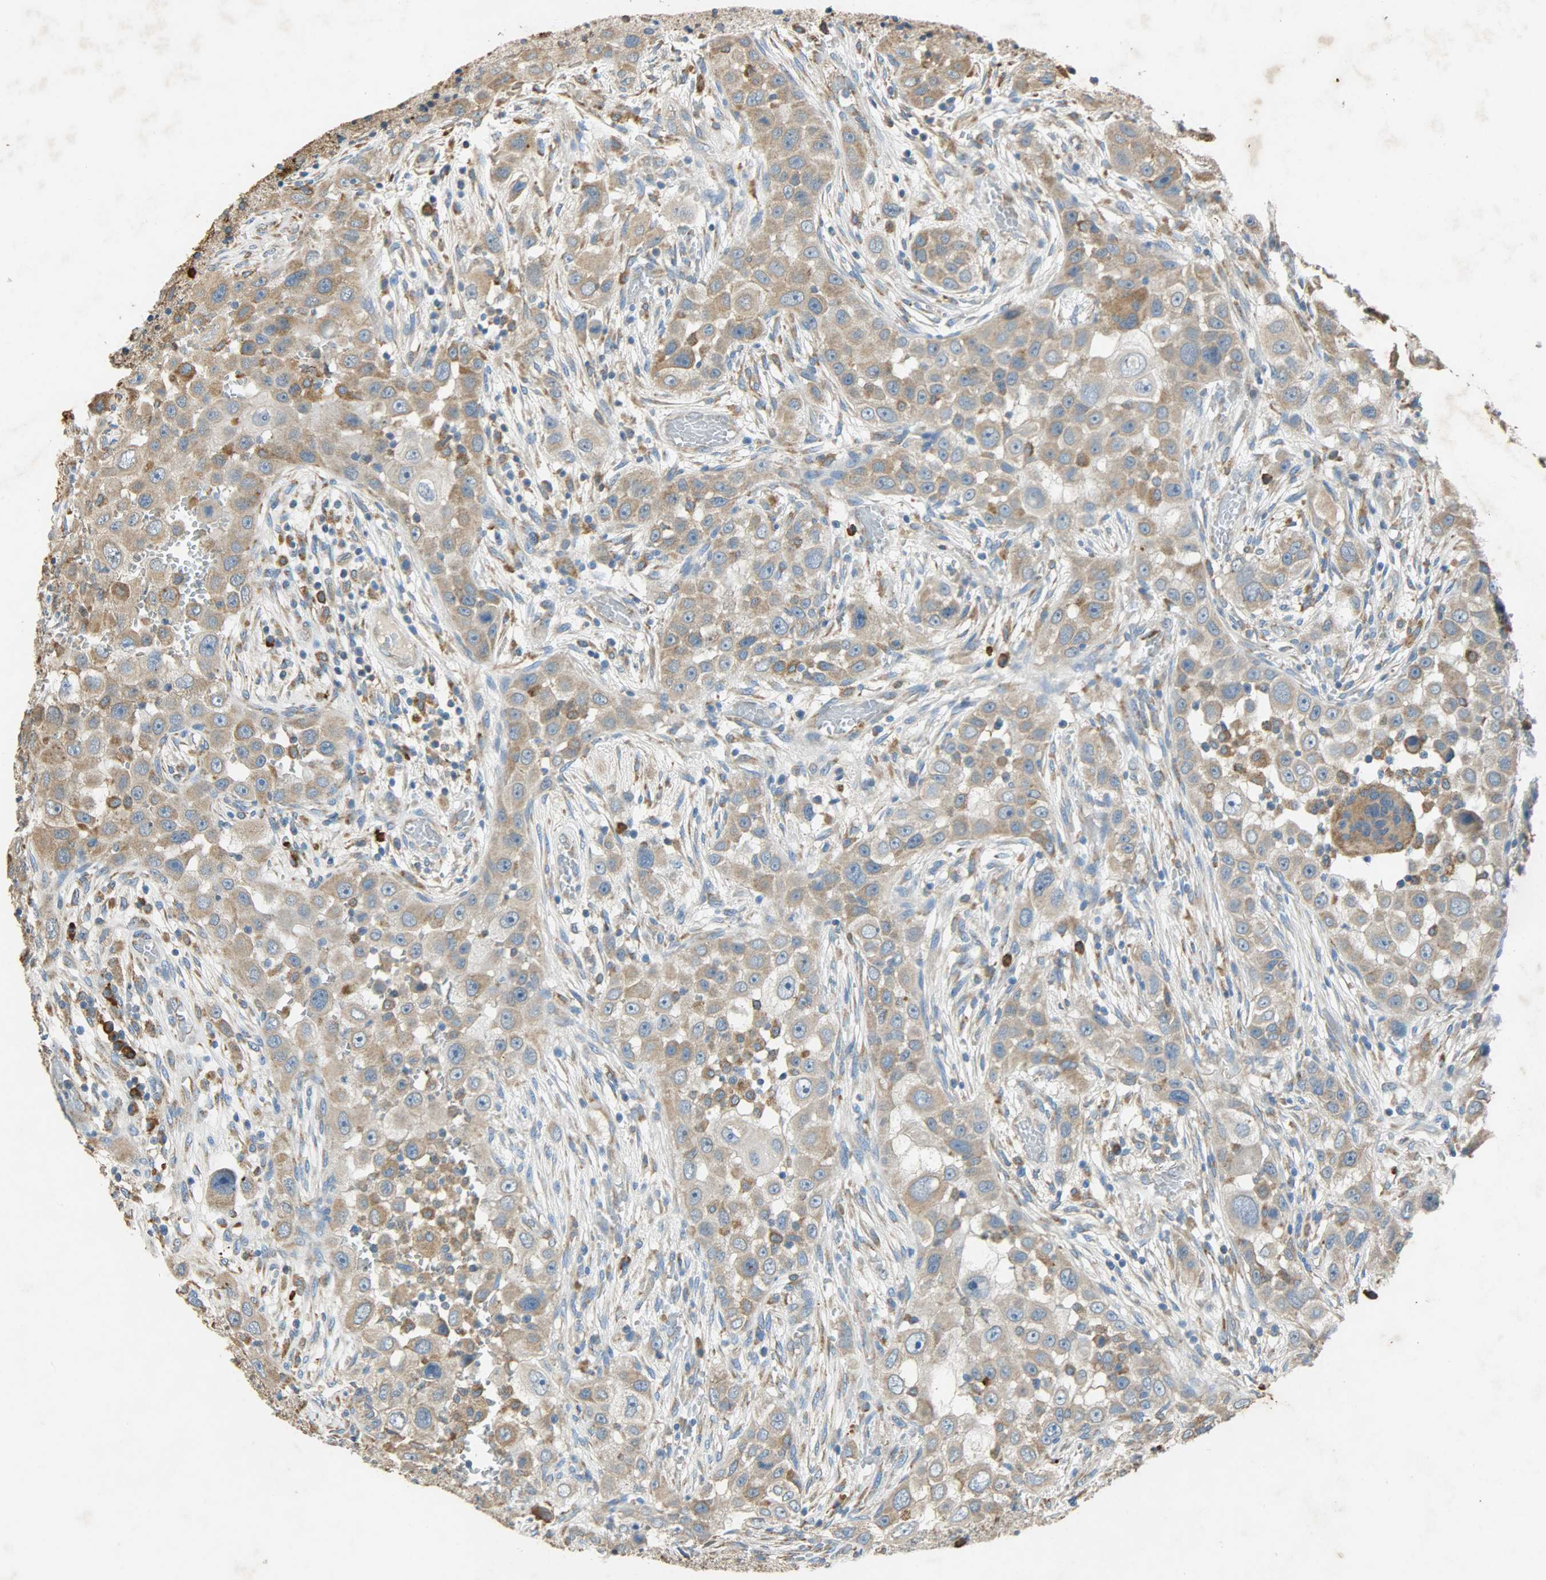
{"staining": {"intensity": "moderate", "quantity": ">75%", "location": "cytoplasmic/membranous"}, "tissue": "head and neck cancer", "cell_type": "Tumor cells", "image_type": "cancer", "snomed": [{"axis": "morphology", "description": "Carcinoma, NOS"}, {"axis": "topography", "description": "Head-Neck"}], "caption": "The photomicrograph shows immunohistochemical staining of head and neck carcinoma. There is moderate cytoplasmic/membranous expression is identified in about >75% of tumor cells. The staining is performed using DAB (3,3'-diaminobenzidine) brown chromogen to label protein expression. The nuclei are counter-stained blue using hematoxylin.", "gene": "HSPA5", "patient": {"sex": "male", "age": 87}}